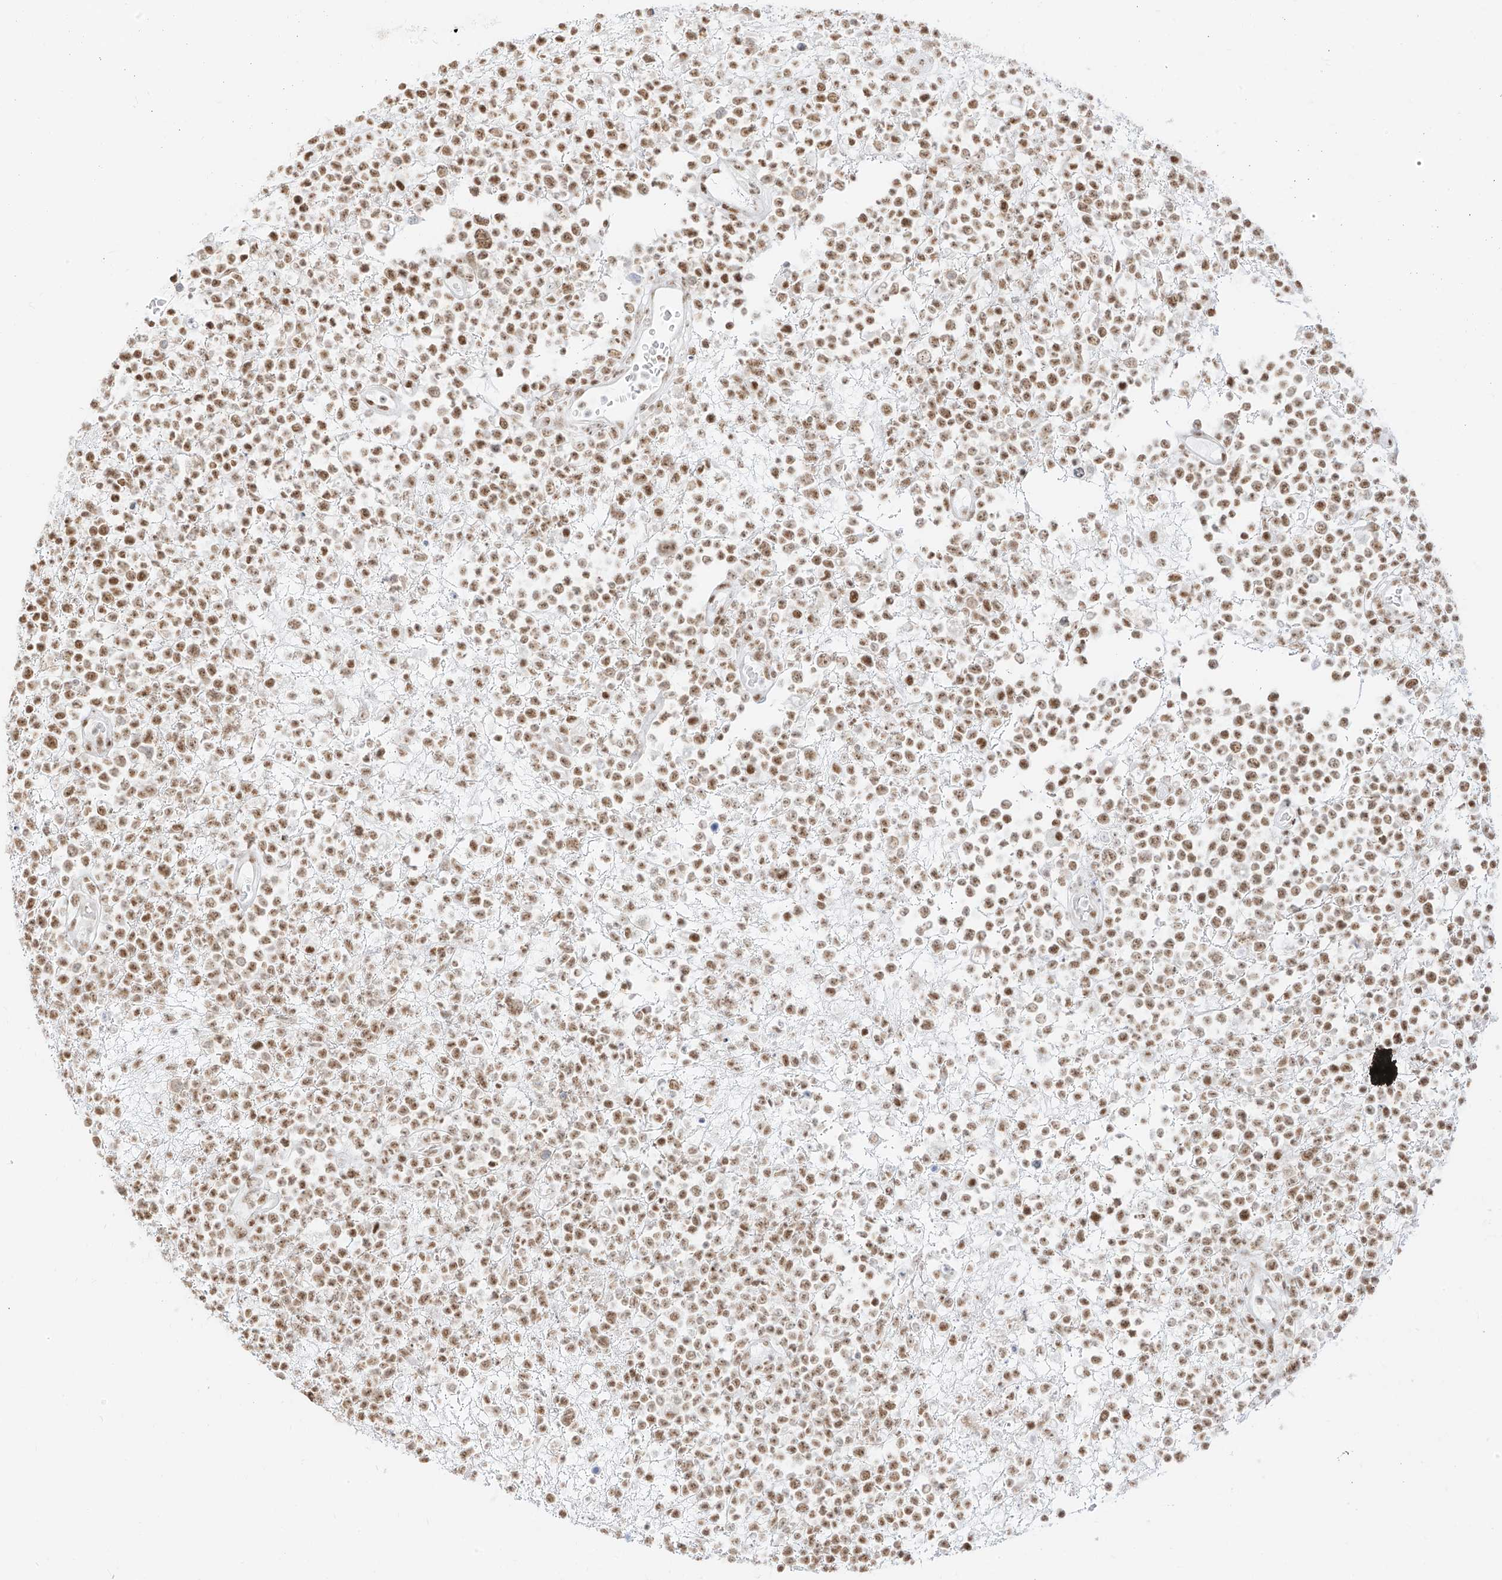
{"staining": {"intensity": "moderate", "quantity": ">75%", "location": "nuclear"}, "tissue": "lymphoma", "cell_type": "Tumor cells", "image_type": "cancer", "snomed": [{"axis": "morphology", "description": "Malignant lymphoma, non-Hodgkin's type, High grade"}, {"axis": "topography", "description": "Colon"}], "caption": "This histopathology image exhibits immunohistochemistry staining of malignant lymphoma, non-Hodgkin's type (high-grade), with medium moderate nuclear positivity in approximately >75% of tumor cells.", "gene": "SUPT5H", "patient": {"sex": "female", "age": 53}}